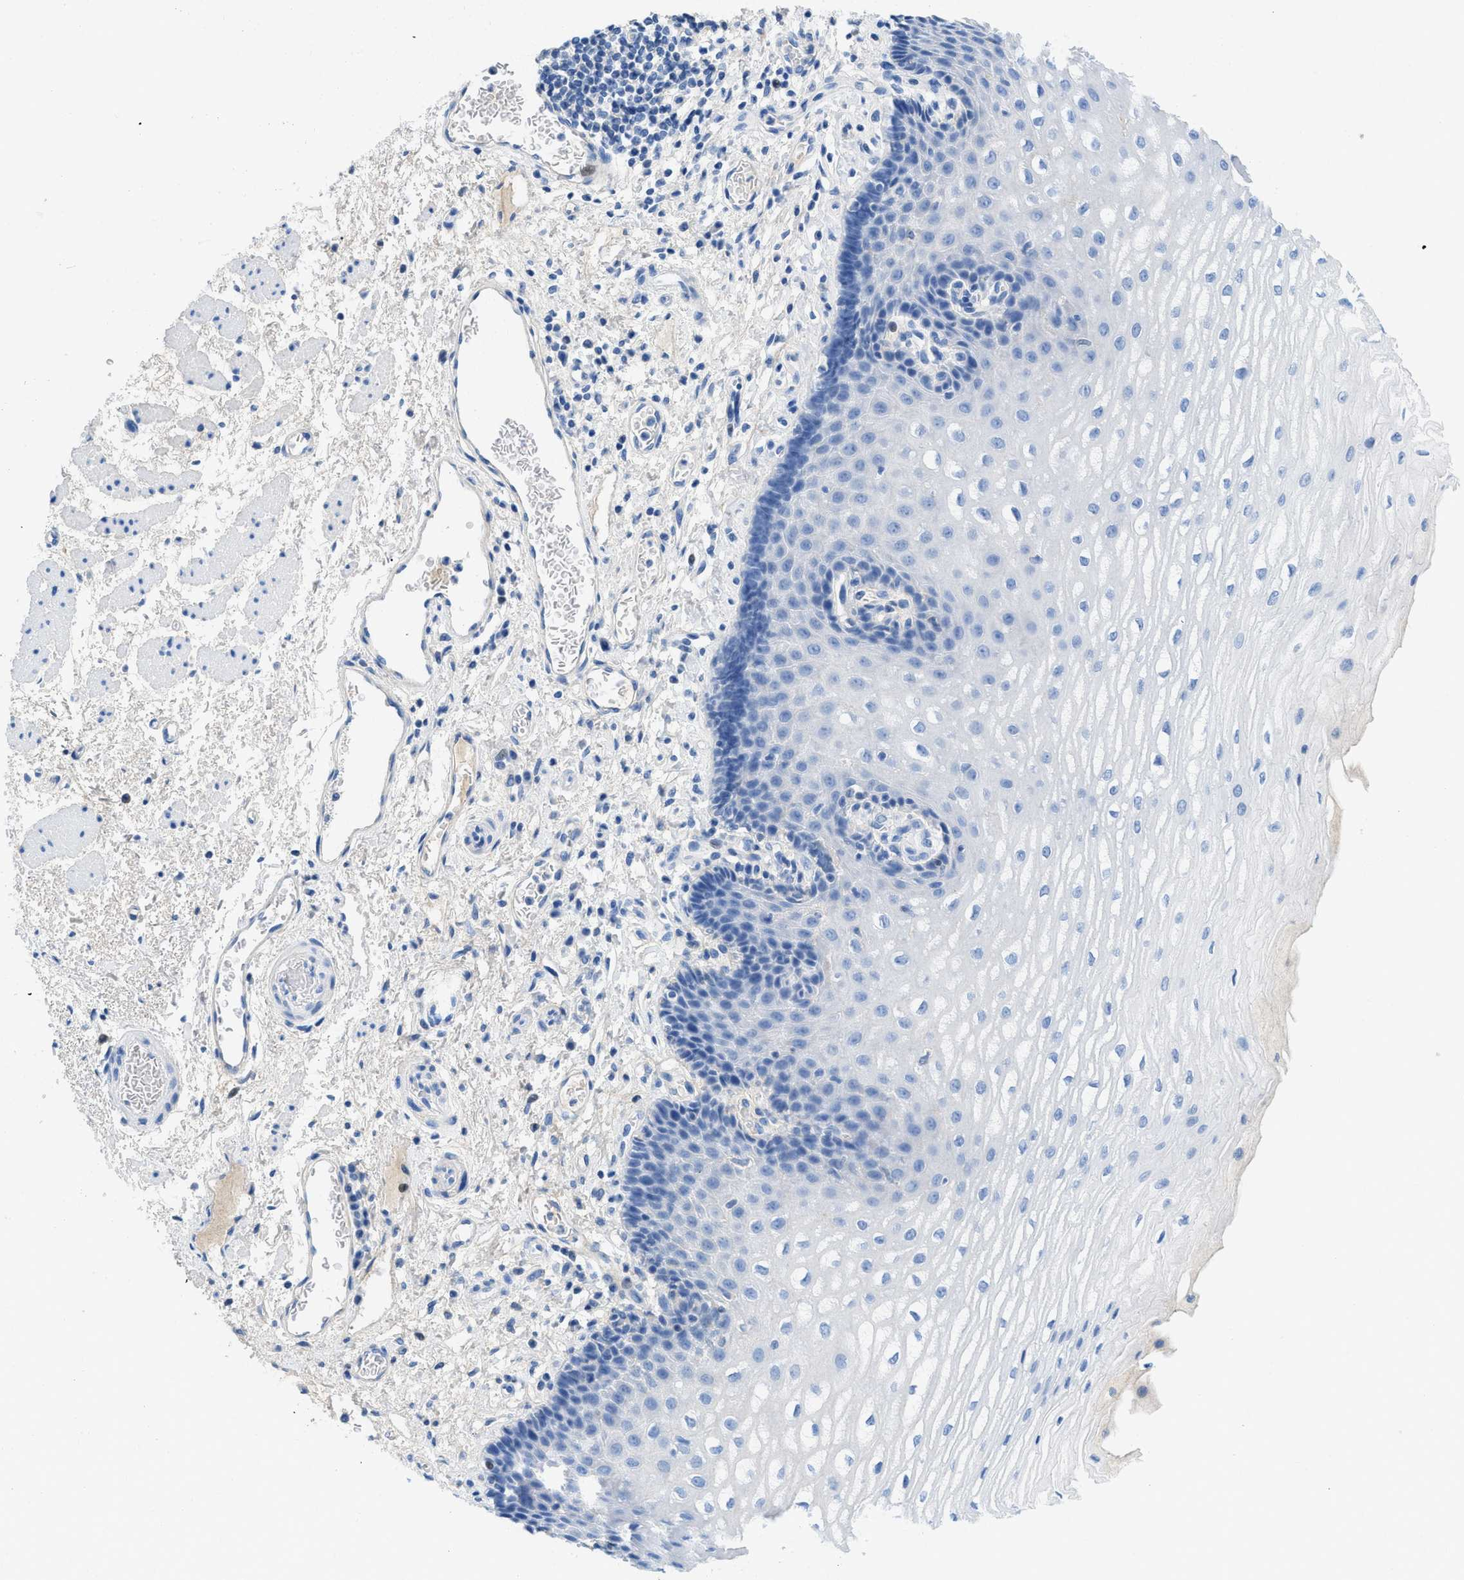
{"staining": {"intensity": "negative", "quantity": "none", "location": "none"}, "tissue": "esophagus", "cell_type": "Squamous epithelial cells", "image_type": "normal", "snomed": [{"axis": "morphology", "description": "Normal tissue, NOS"}, {"axis": "topography", "description": "Esophagus"}], "caption": "DAB immunohistochemical staining of benign esophagus displays no significant positivity in squamous epithelial cells.", "gene": "COL3A1", "patient": {"sex": "male", "age": 54}}